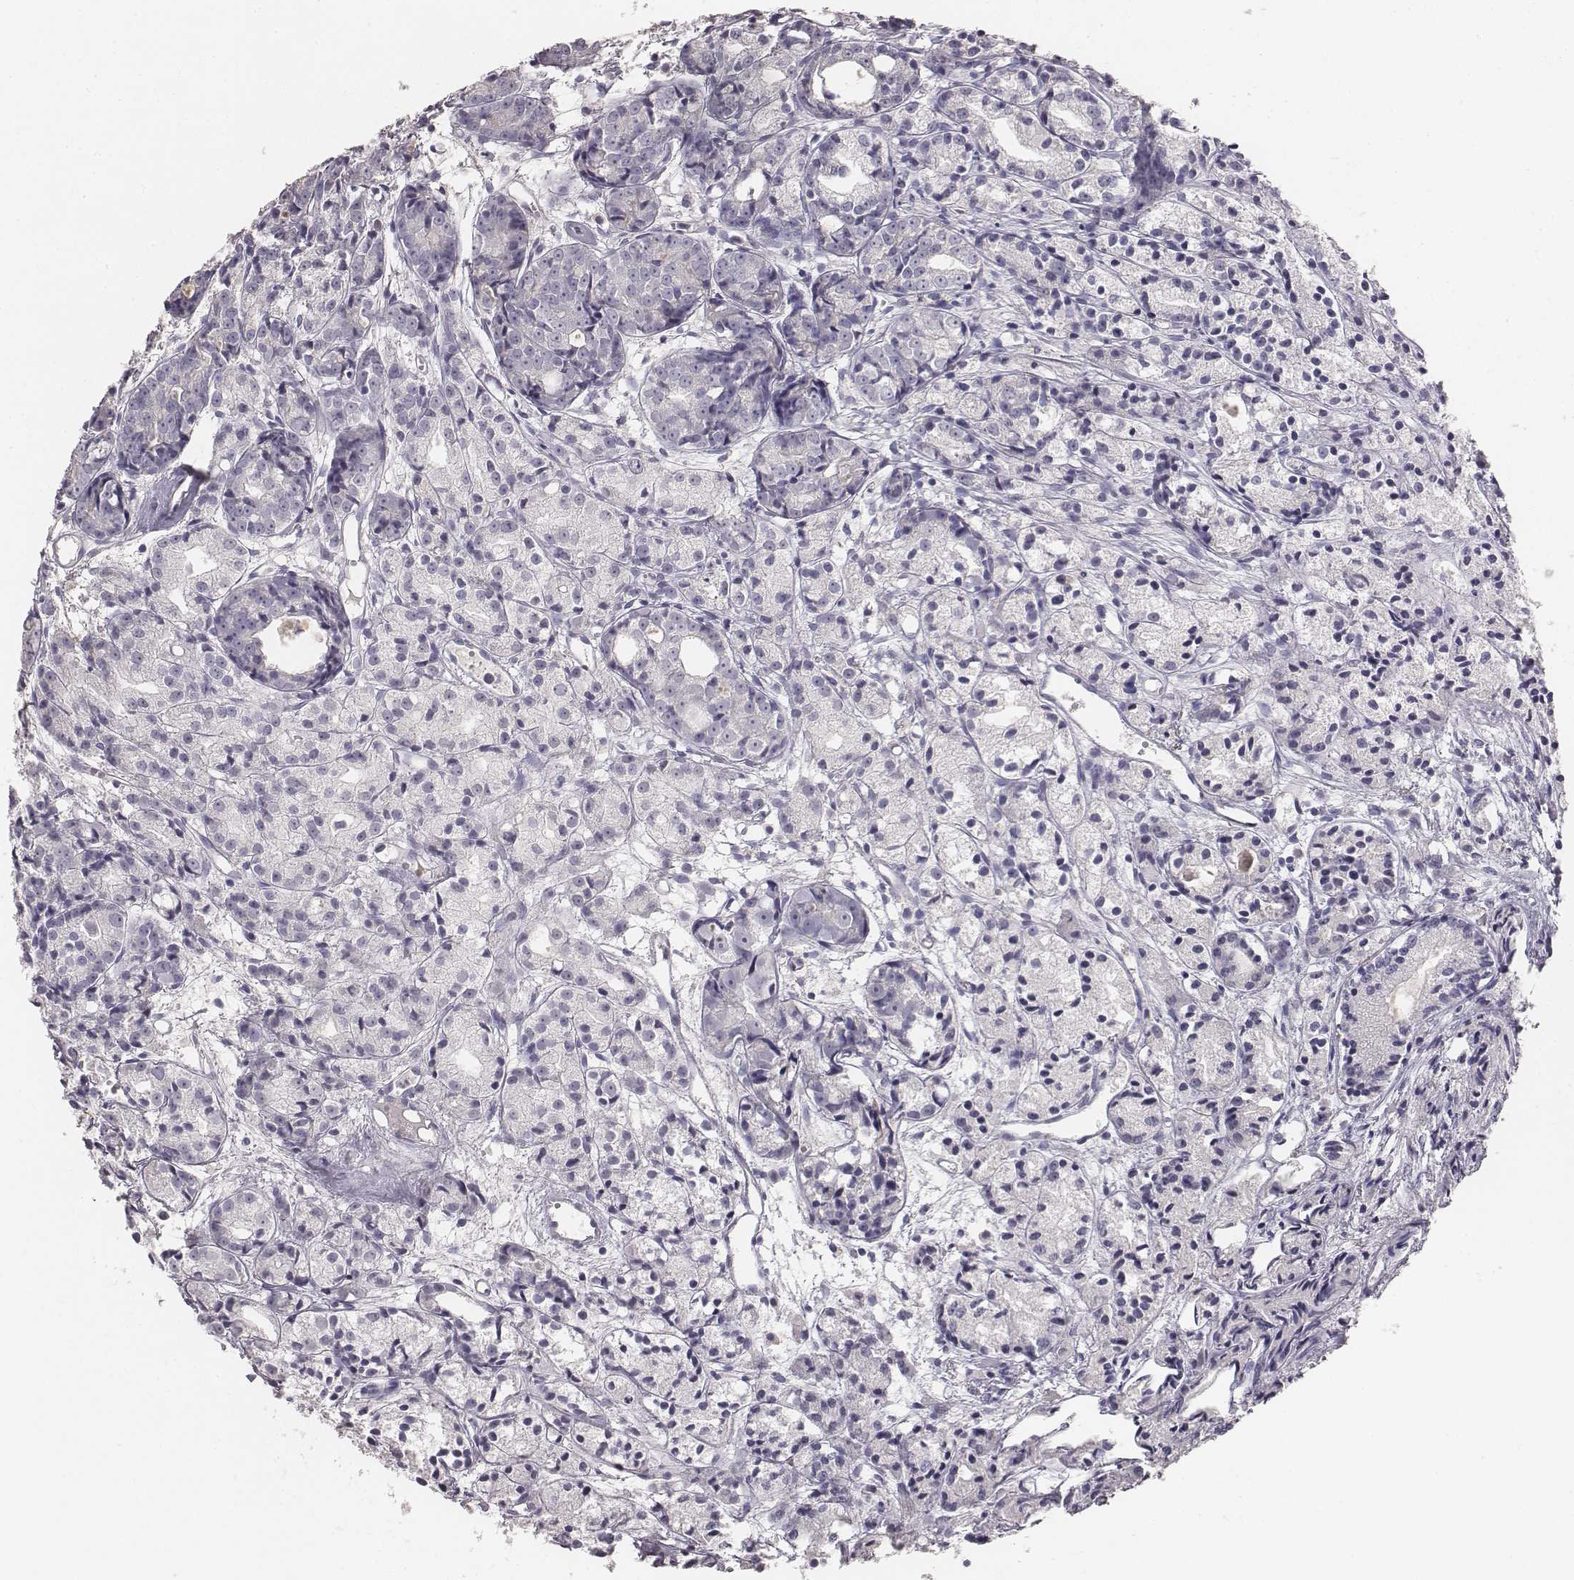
{"staining": {"intensity": "negative", "quantity": "none", "location": "none"}, "tissue": "prostate cancer", "cell_type": "Tumor cells", "image_type": "cancer", "snomed": [{"axis": "morphology", "description": "Adenocarcinoma, Medium grade"}, {"axis": "topography", "description": "Prostate"}], "caption": "There is no significant positivity in tumor cells of medium-grade adenocarcinoma (prostate). (DAB (3,3'-diaminobenzidine) IHC with hematoxylin counter stain).", "gene": "MYH6", "patient": {"sex": "male", "age": 74}}